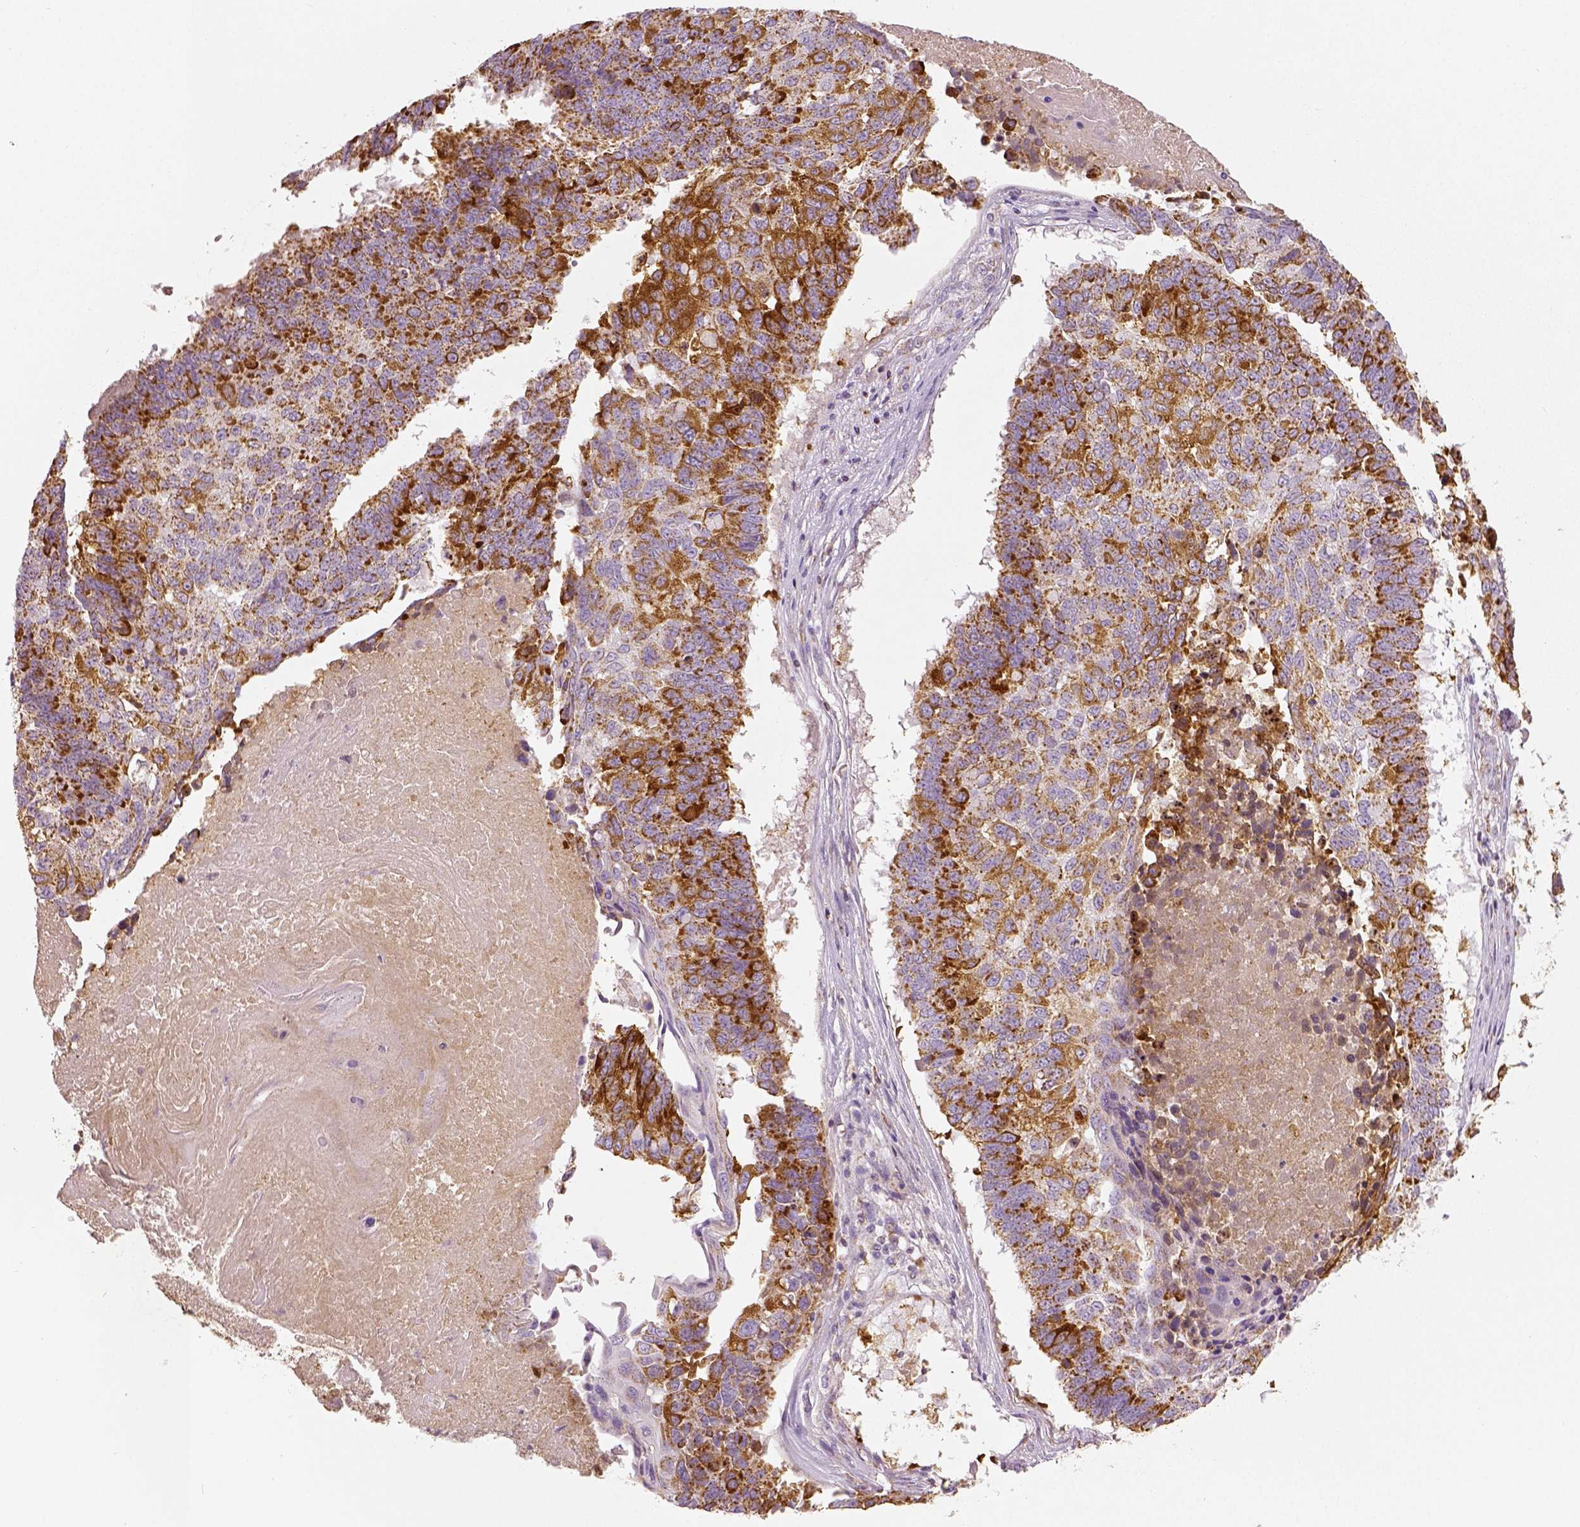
{"staining": {"intensity": "moderate", "quantity": ">75%", "location": "cytoplasmic/membranous"}, "tissue": "lung cancer", "cell_type": "Tumor cells", "image_type": "cancer", "snomed": [{"axis": "morphology", "description": "Squamous cell carcinoma, NOS"}, {"axis": "topography", "description": "Lung"}], "caption": "IHC of squamous cell carcinoma (lung) exhibits medium levels of moderate cytoplasmic/membranous positivity in about >75% of tumor cells.", "gene": "PGAM5", "patient": {"sex": "male", "age": 73}}